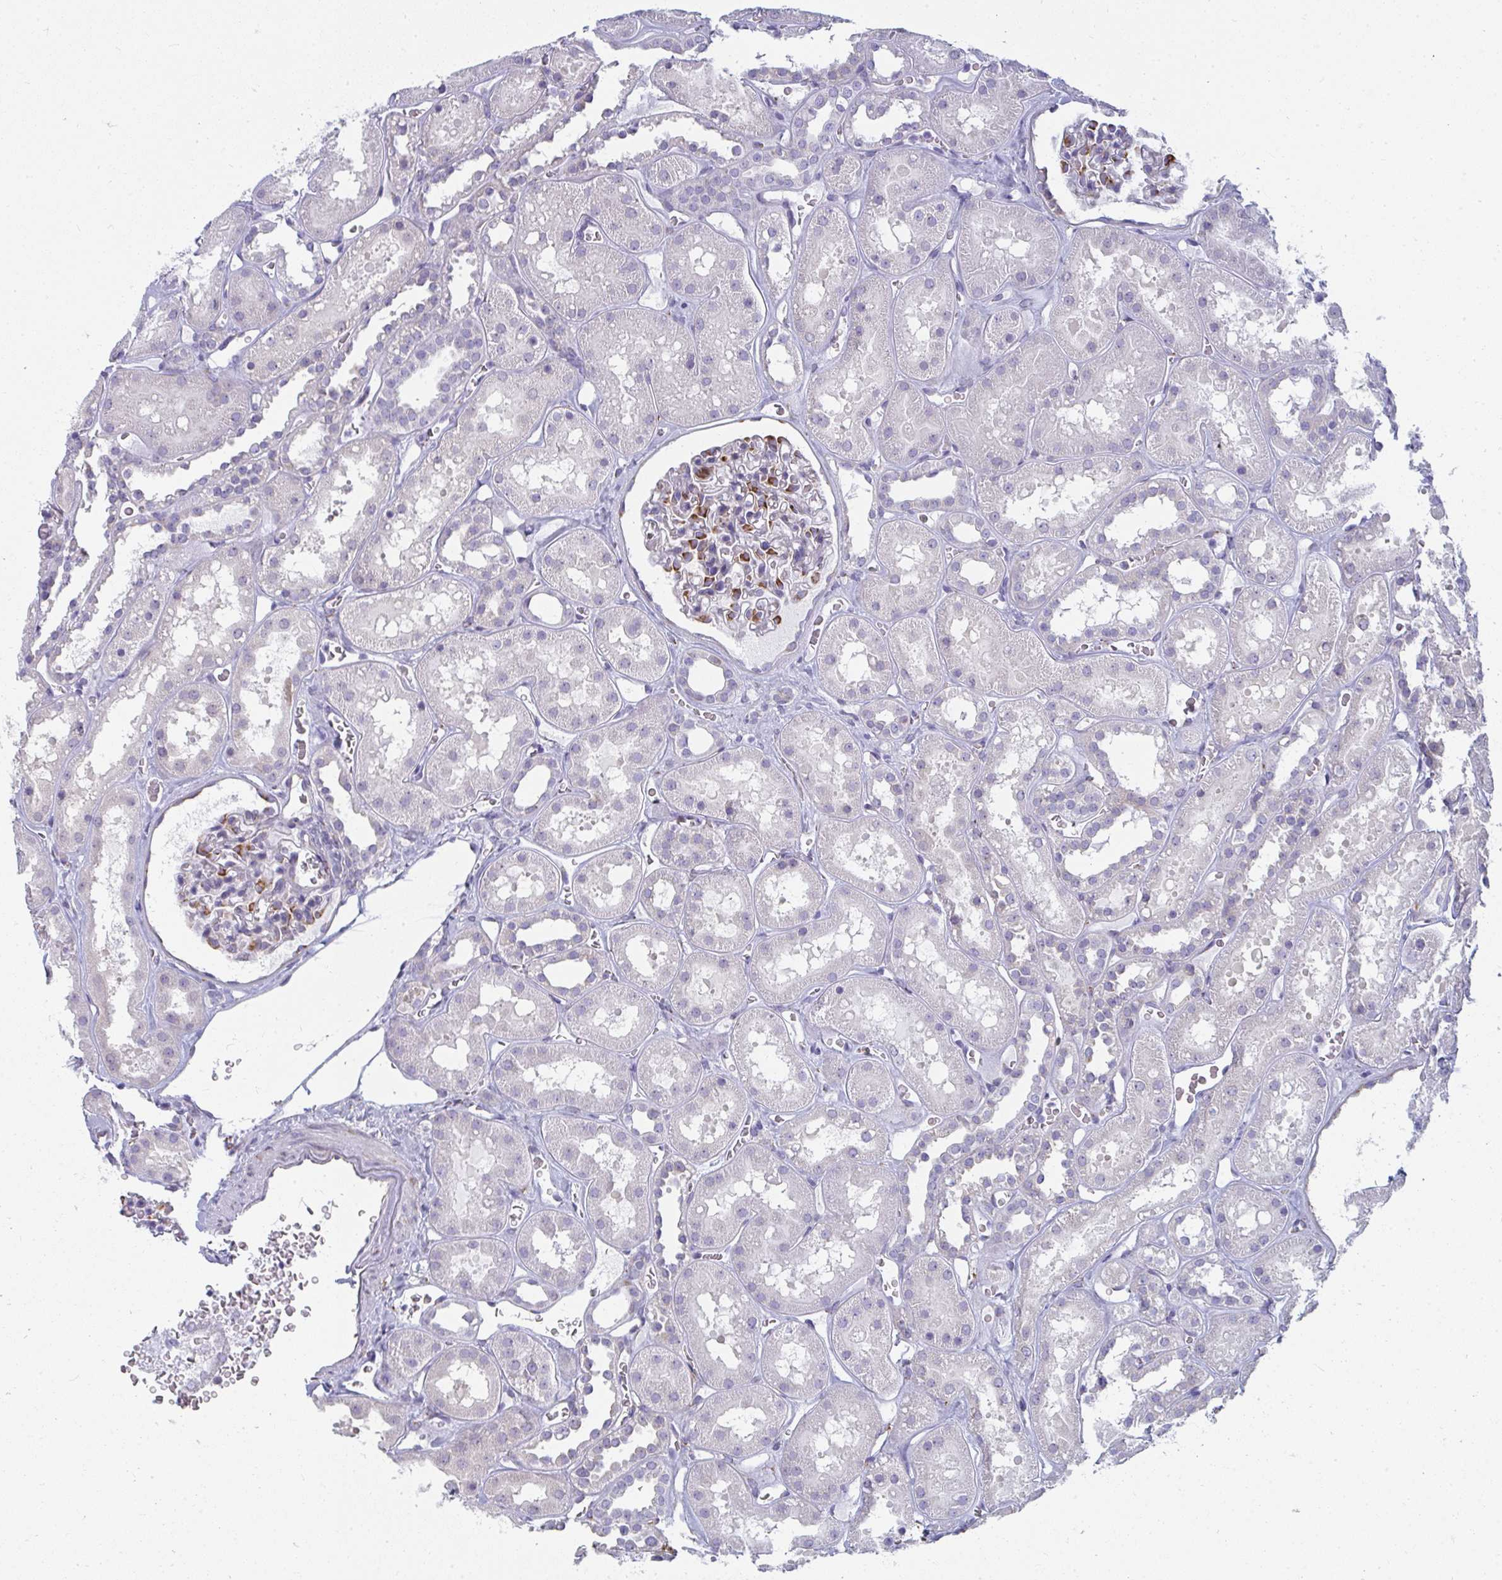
{"staining": {"intensity": "strong", "quantity": "<25%", "location": "cytoplasmic/membranous"}, "tissue": "kidney", "cell_type": "Cells in glomeruli", "image_type": "normal", "snomed": [{"axis": "morphology", "description": "Normal tissue, NOS"}, {"axis": "topography", "description": "Kidney"}], "caption": "Brown immunohistochemical staining in benign human kidney demonstrates strong cytoplasmic/membranous staining in approximately <25% of cells in glomeruli.", "gene": "SHROOM1", "patient": {"sex": "female", "age": 41}}